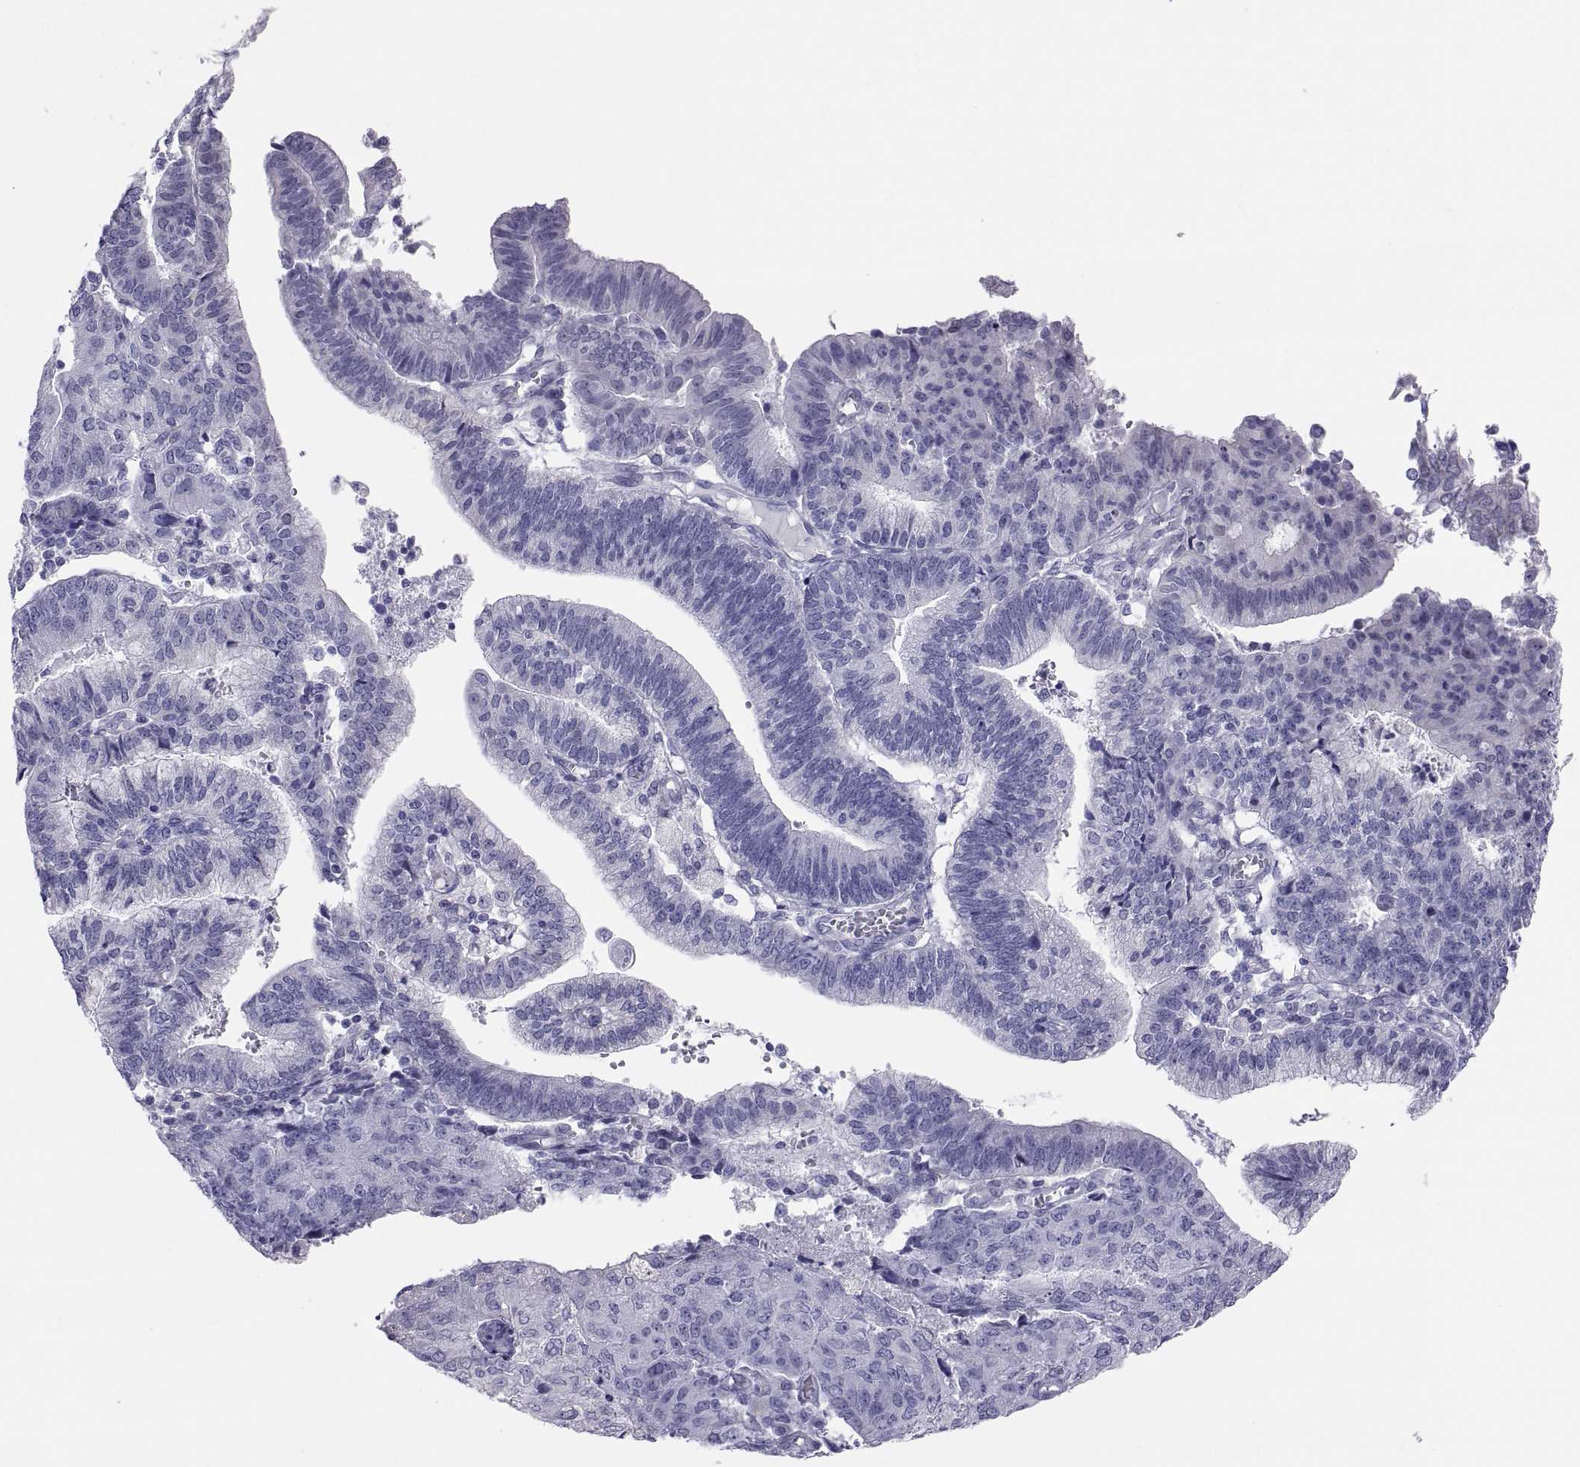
{"staining": {"intensity": "negative", "quantity": "none", "location": "none"}, "tissue": "endometrial cancer", "cell_type": "Tumor cells", "image_type": "cancer", "snomed": [{"axis": "morphology", "description": "Adenocarcinoma, NOS"}, {"axis": "topography", "description": "Endometrium"}], "caption": "Tumor cells are negative for protein expression in human adenocarcinoma (endometrial).", "gene": "FAM170A", "patient": {"sex": "female", "age": 82}}